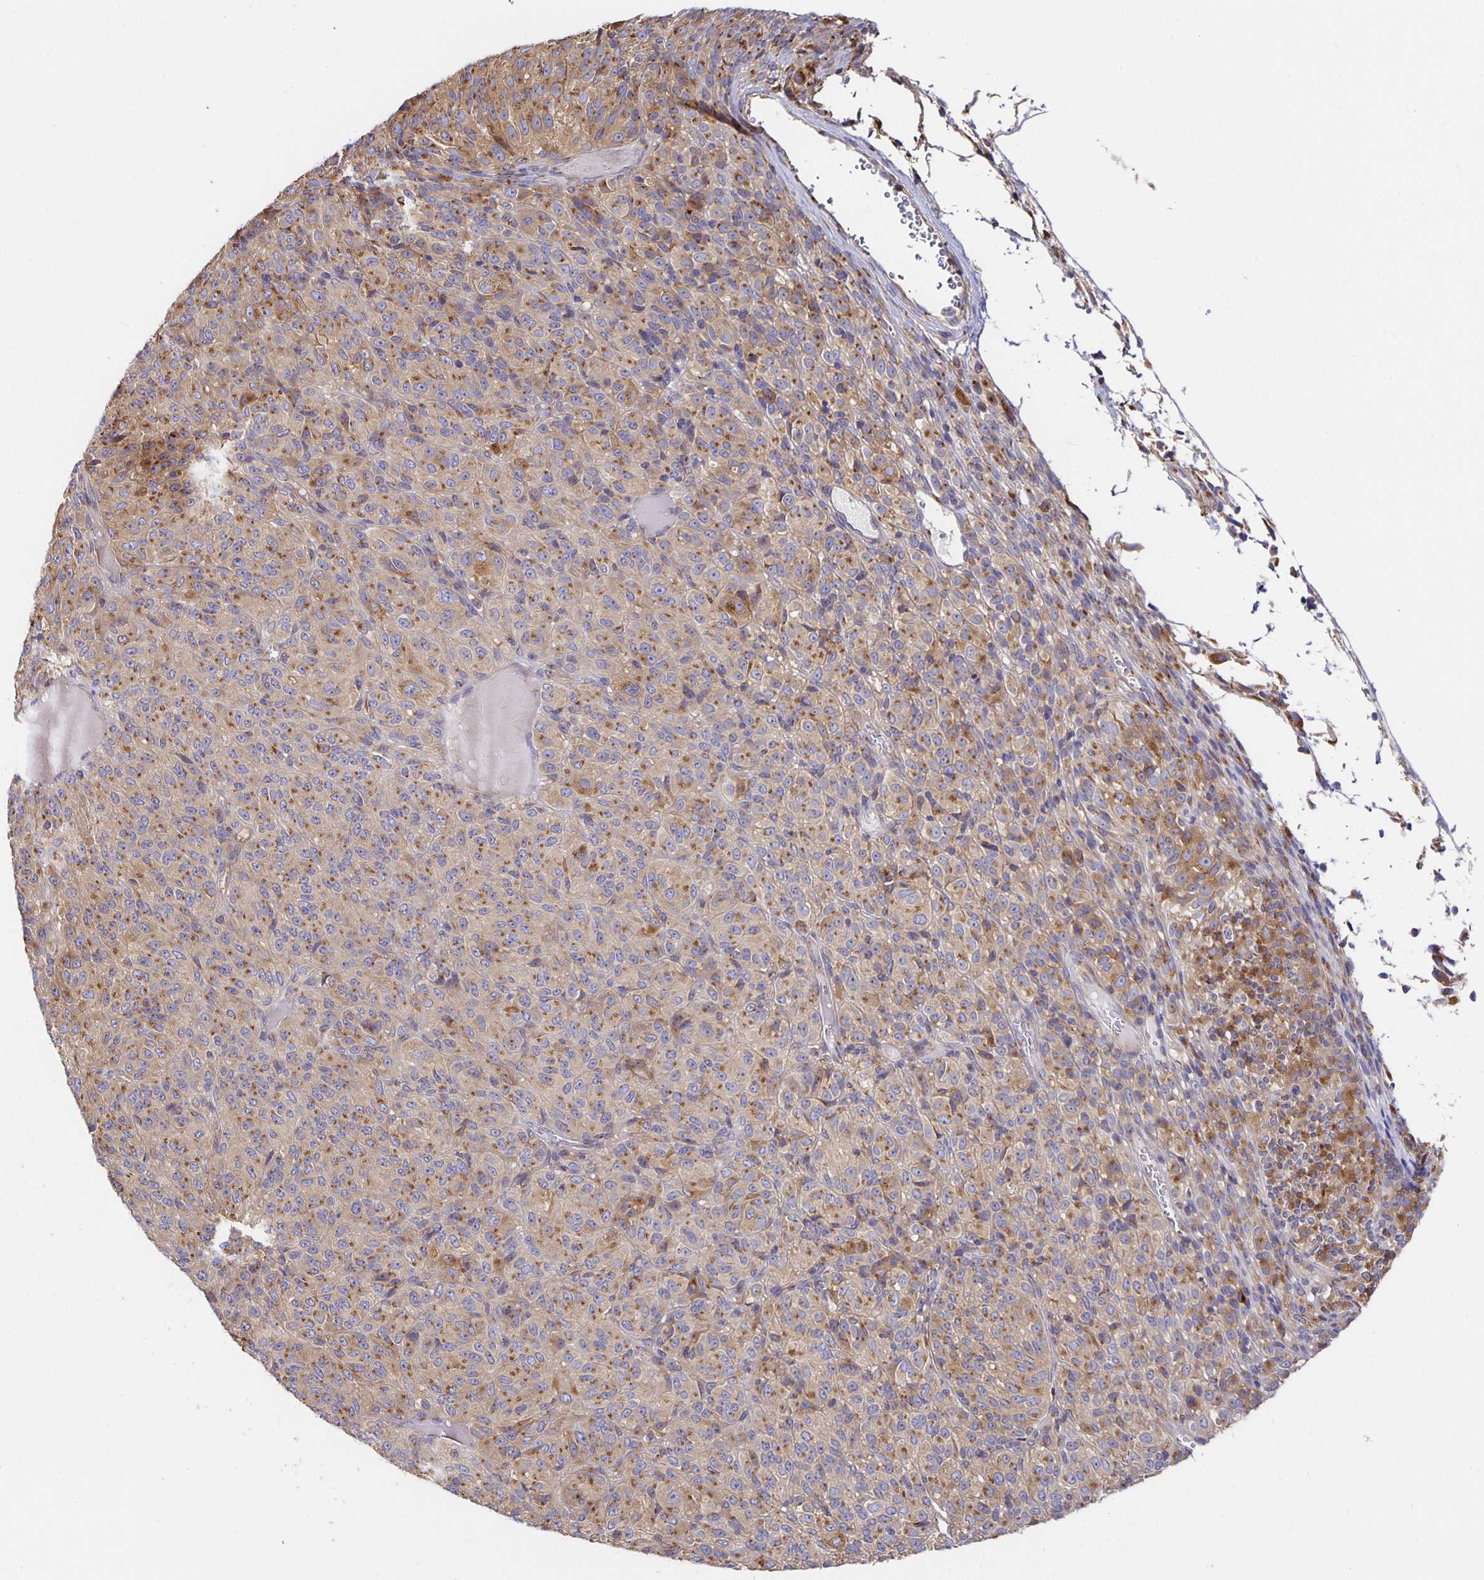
{"staining": {"intensity": "moderate", "quantity": ">75%", "location": "cytoplasmic/membranous"}, "tissue": "melanoma", "cell_type": "Tumor cells", "image_type": "cancer", "snomed": [{"axis": "morphology", "description": "Malignant melanoma, Metastatic site"}, {"axis": "topography", "description": "Brain"}], "caption": "Immunohistochemistry (IHC) of melanoma exhibits medium levels of moderate cytoplasmic/membranous expression in approximately >75% of tumor cells.", "gene": "USO1", "patient": {"sex": "female", "age": 56}}